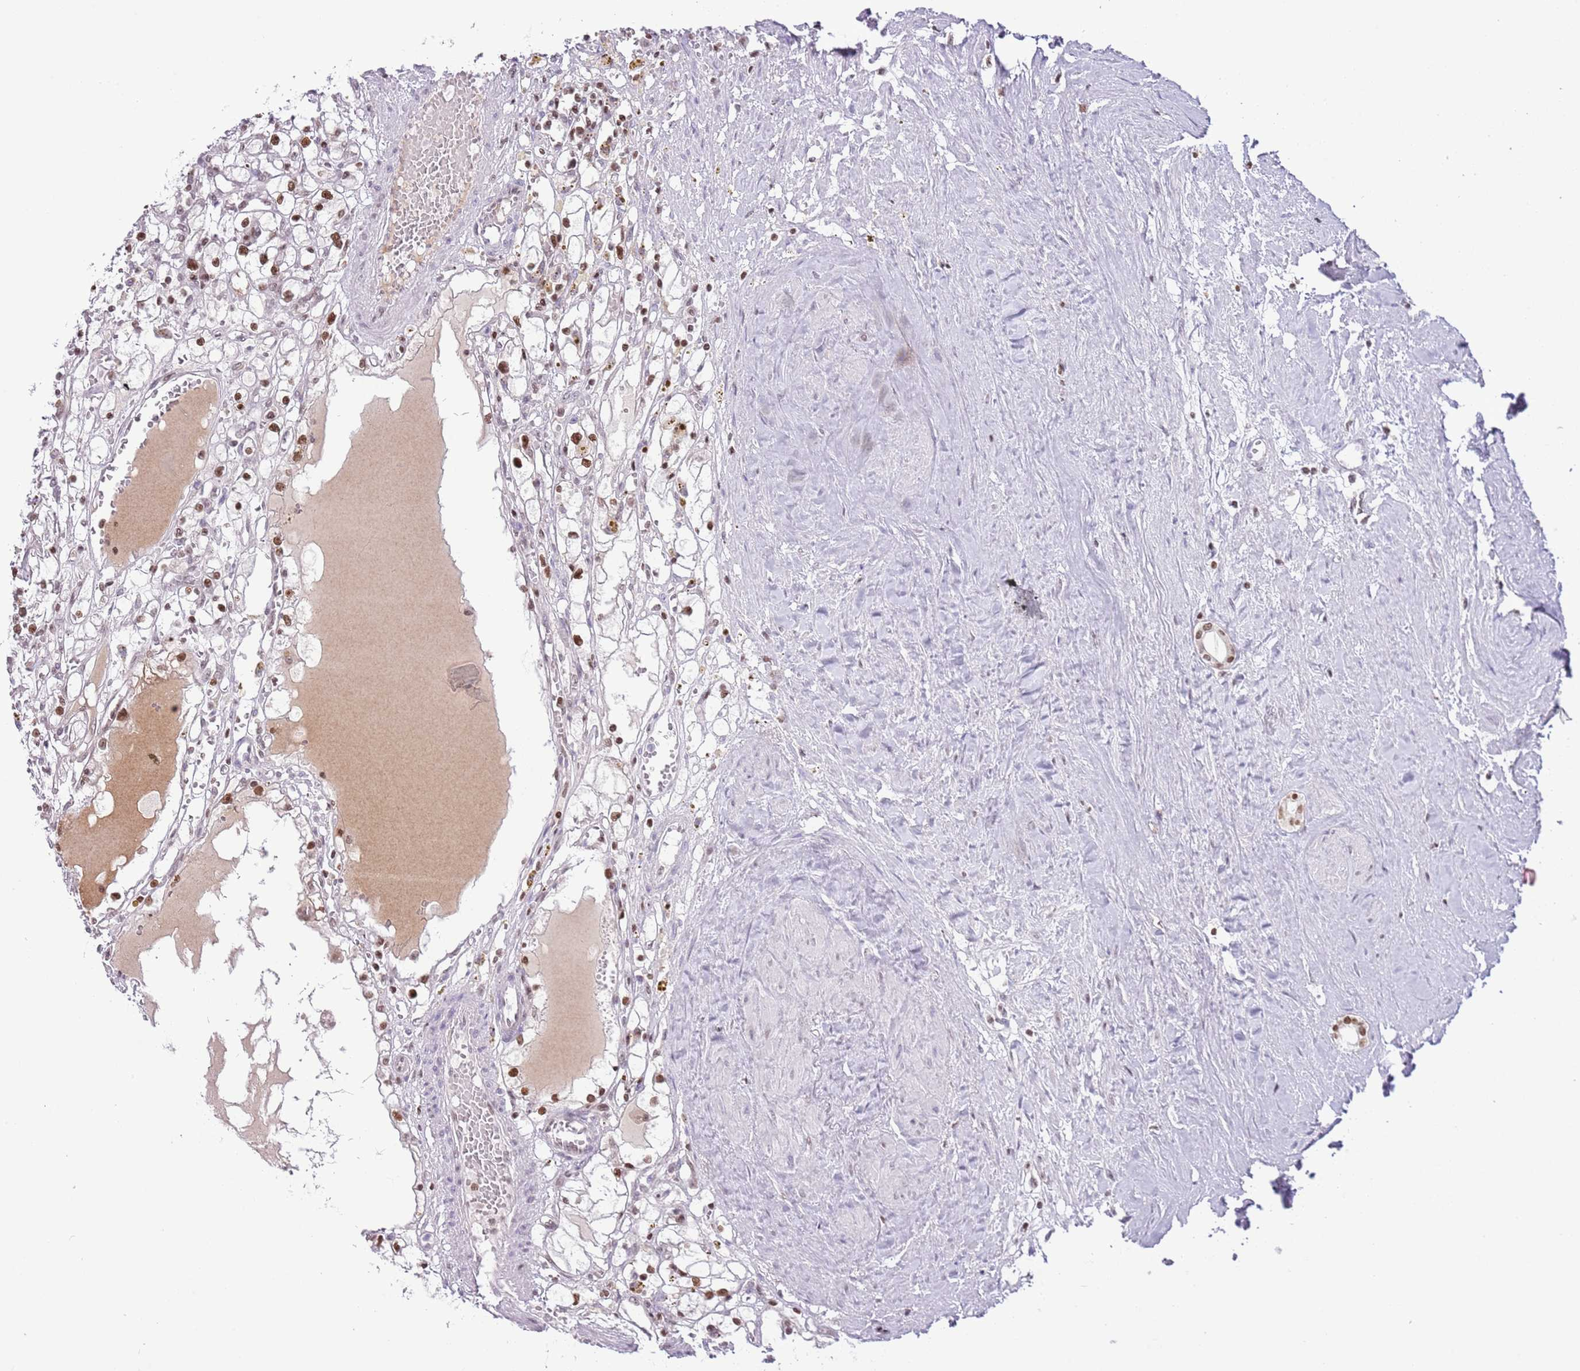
{"staining": {"intensity": "moderate", "quantity": "25%-75%", "location": "nuclear"}, "tissue": "renal cancer", "cell_type": "Tumor cells", "image_type": "cancer", "snomed": [{"axis": "morphology", "description": "Adenocarcinoma, NOS"}, {"axis": "topography", "description": "Kidney"}], "caption": "High-power microscopy captured an IHC image of adenocarcinoma (renal), revealing moderate nuclear staining in approximately 25%-75% of tumor cells. Nuclei are stained in blue.", "gene": "SELENOH", "patient": {"sex": "male", "age": 56}}